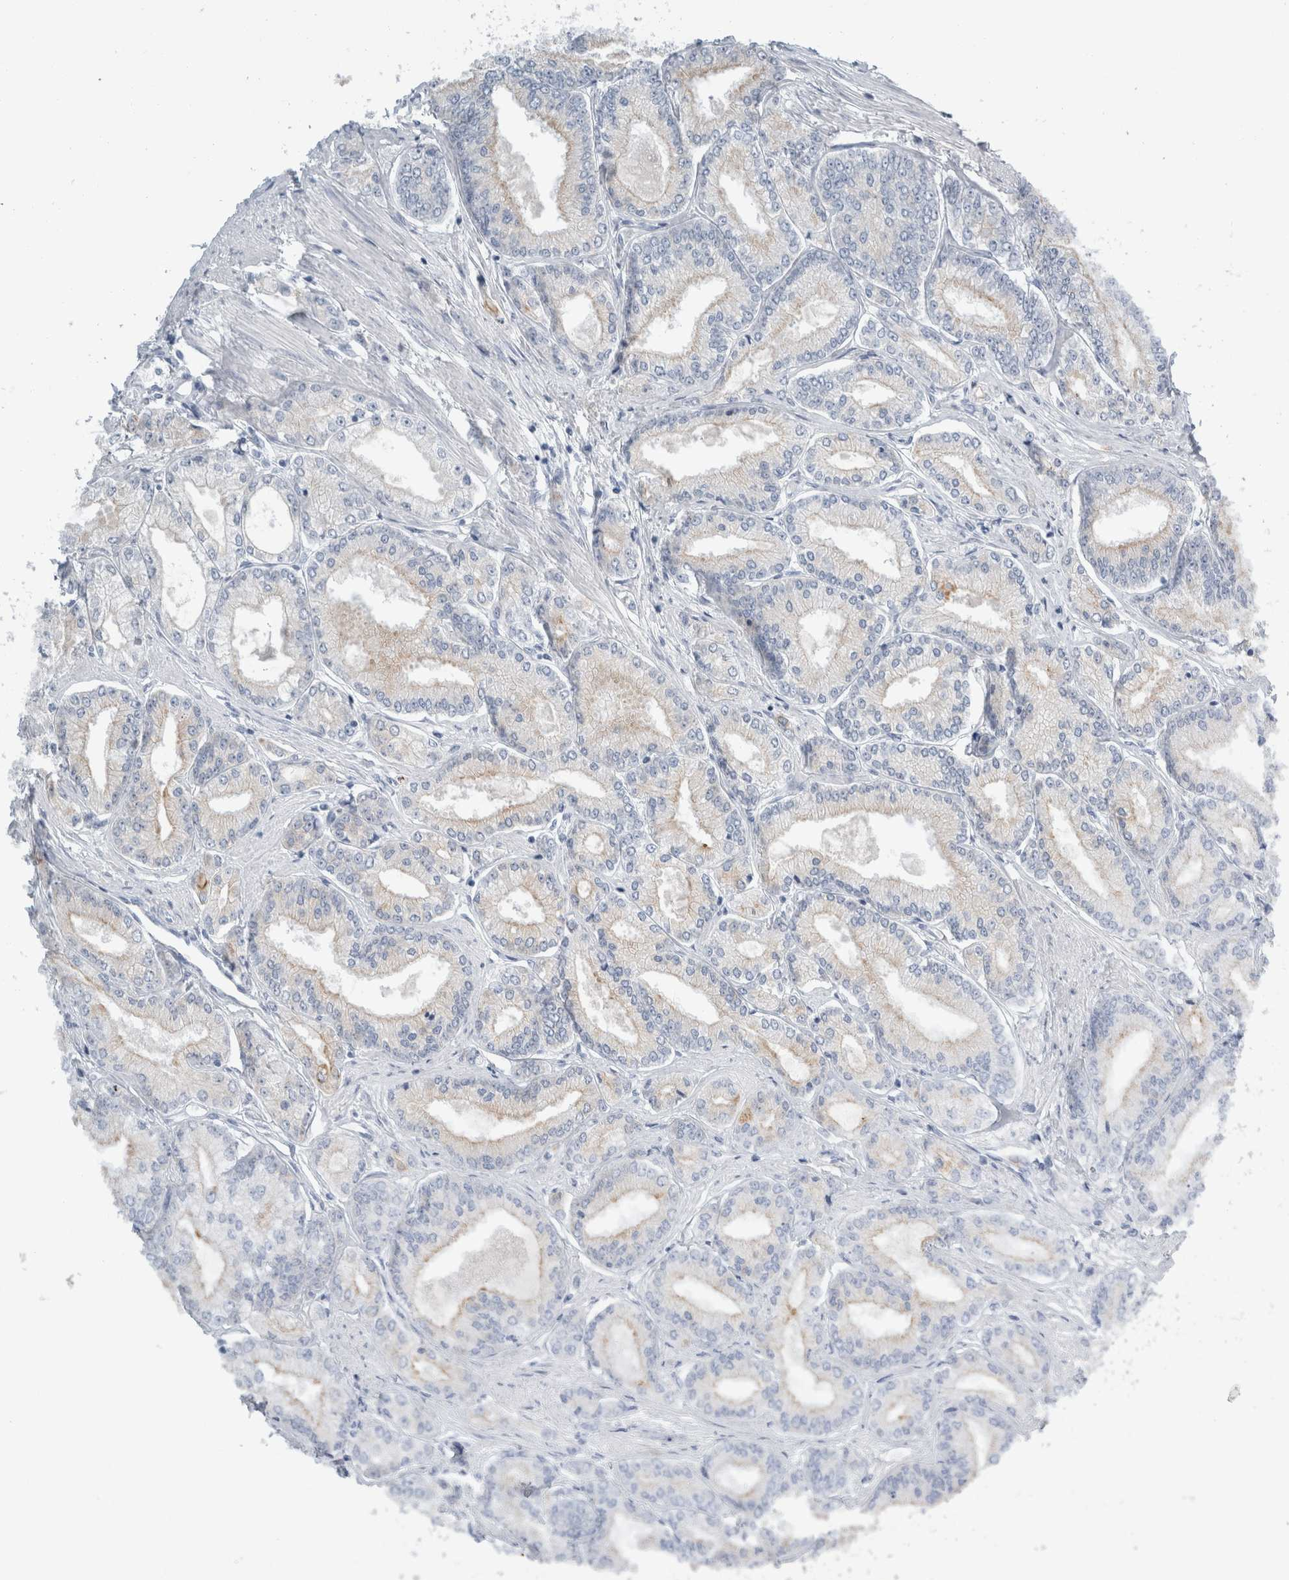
{"staining": {"intensity": "negative", "quantity": "none", "location": "none"}, "tissue": "prostate cancer", "cell_type": "Tumor cells", "image_type": "cancer", "snomed": [{"axis": "morphology", "description": "Adenocarcinoma, Low grade"}, {"axis": "topography", "description": "Prostate"}], "caption": "Protein analysis of prostate cancer demonstrates no significant positivity in tumor cells.", "gene": "RPH3AL", "patient": {"sex": "male", "age": 52}}